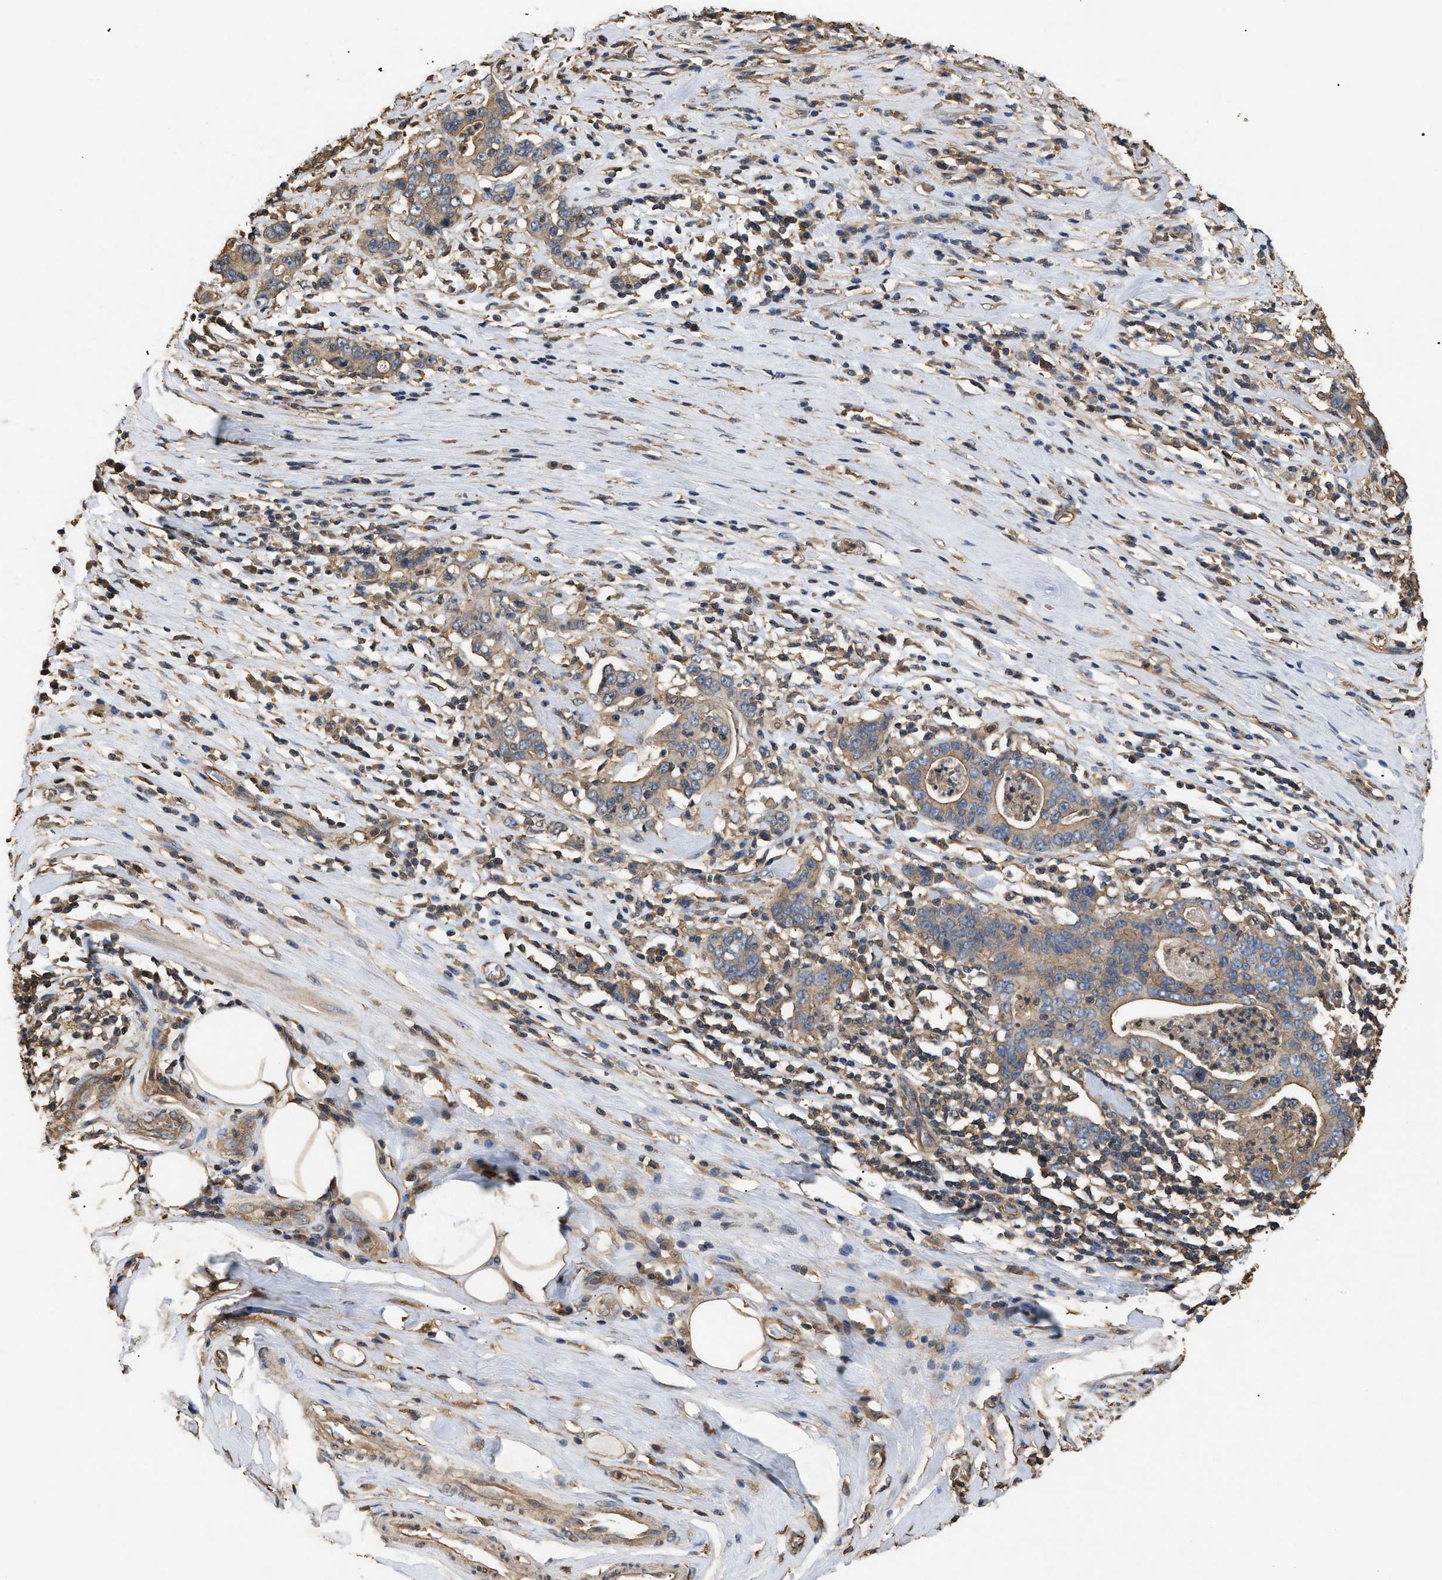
{"staining": {"intensity": "moderate", "quantity": ">75%", "location": "cytoplasmic/membranous"}, "tissue": "stomach cancer", "cell_type": "Tumor cells", "image_type": "cancer", "snomed": [{"axis": "morphology", "description": "Adenocarcinoma, NOS"}, {"axis": "topography", "description": "Stomach, lower"}], "caption": "Protein staining shows moderate cytoplasmic/membranous positivity in approximately >75% of tumor cells in stomach cancer (adenocarcinoma).", "gene": "CALM1", "patient": {"sex": "female", "age": 72}}